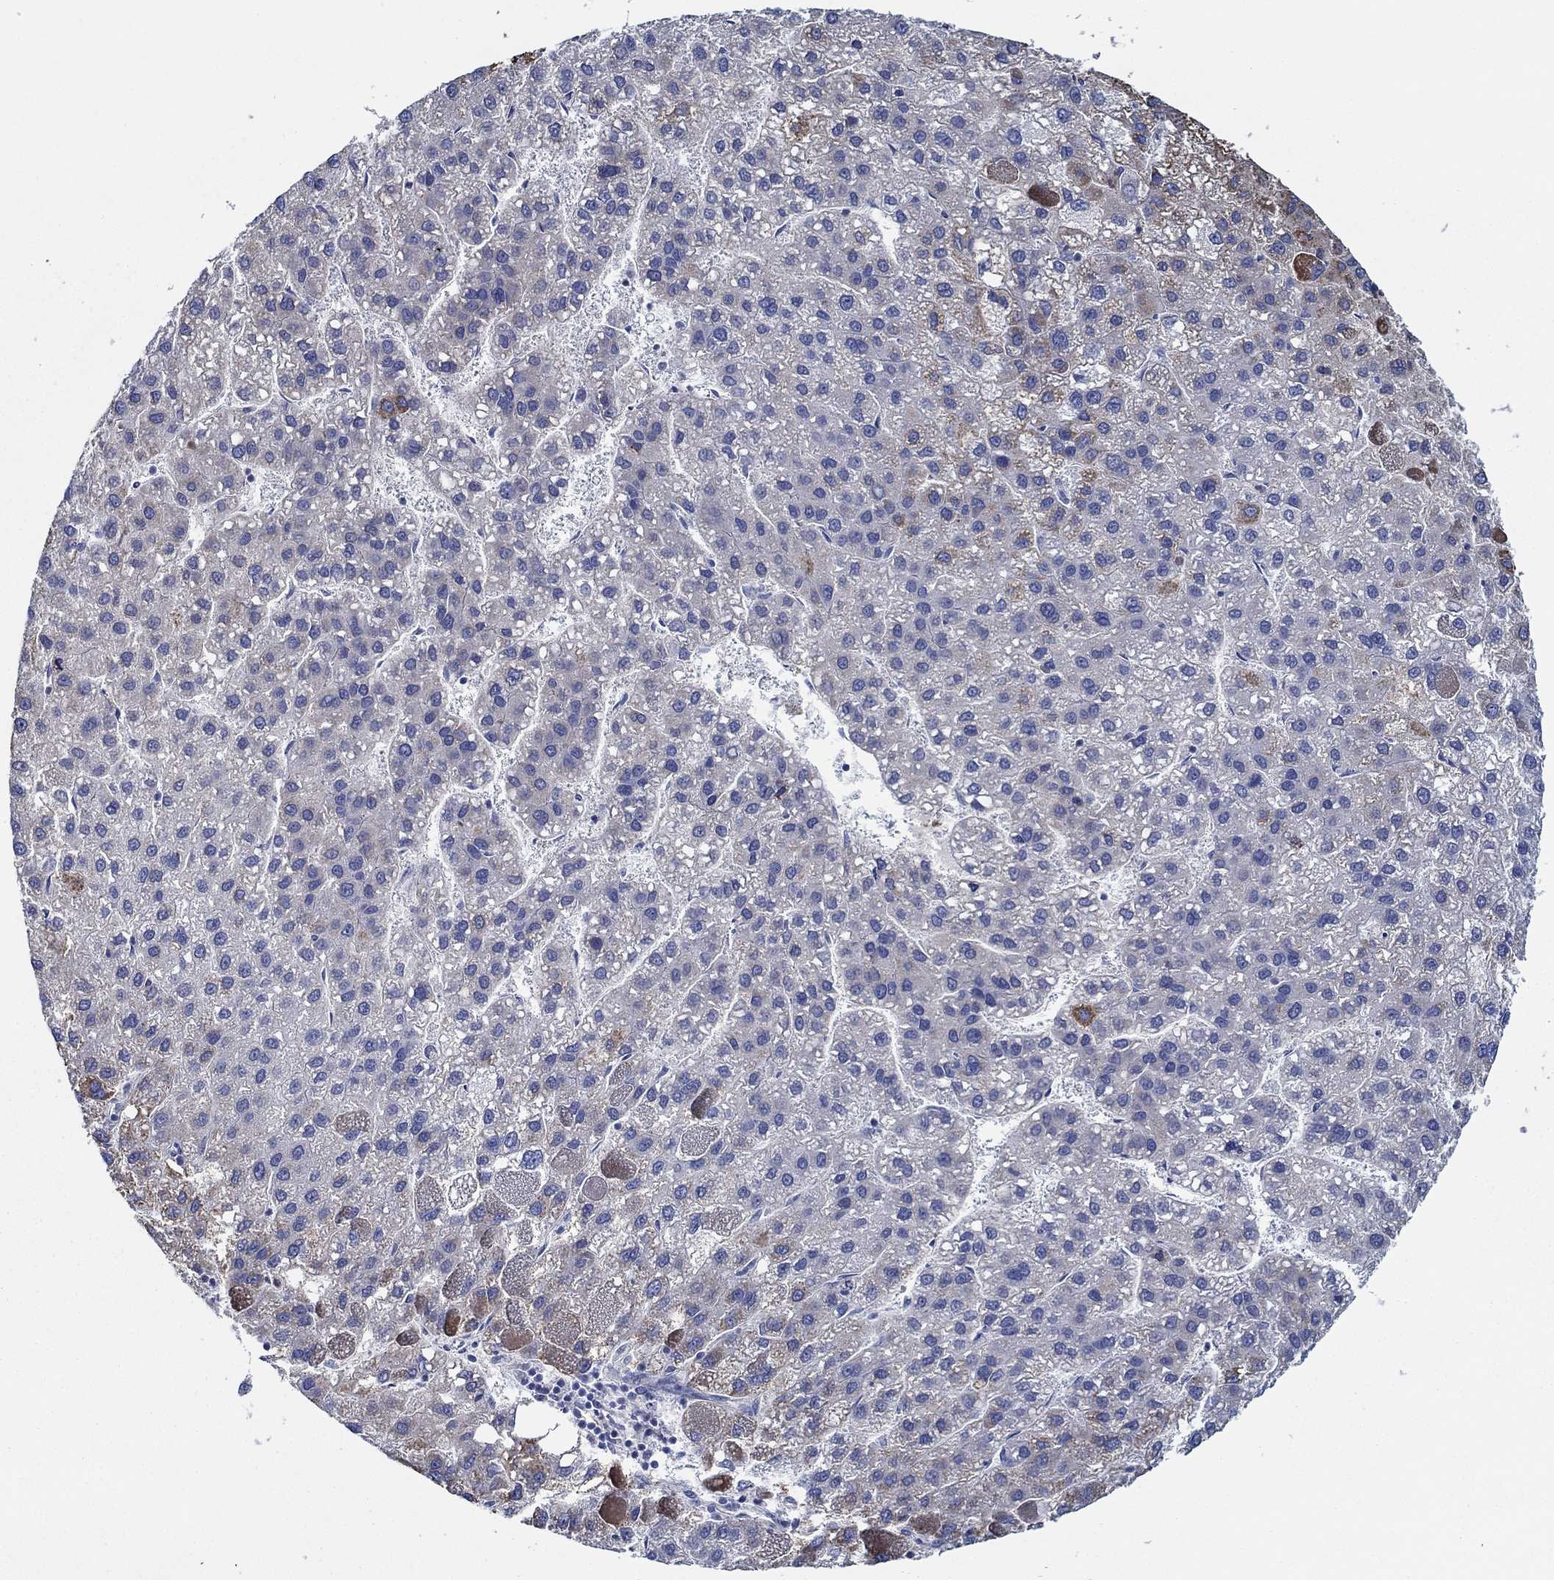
{"staining": {"intensity": "moderate", "quantity": "<25%", "location": "cytoplasmic/membranous"}, "tissue": "liver cancer", "cell_type": "Tumor cells", "image_type": "cancer", "snomed": [{"axis": "morphology", "description": "Carcinoma, Hepatocellular, NOS"}, {"axis": "topography", "description": "Liver"}], "caption": "The photomicrograph exhibits staining of hepatocellular carcinoma (liver), revealing moderate cytoplasmic/membranous protein staining (brown color) within tumor cells. The protein of interest is shown in brown color, while the nuclei are stained blue.", "gene": "CFAP61", "patient": {"sex": "female", "age": 82}}